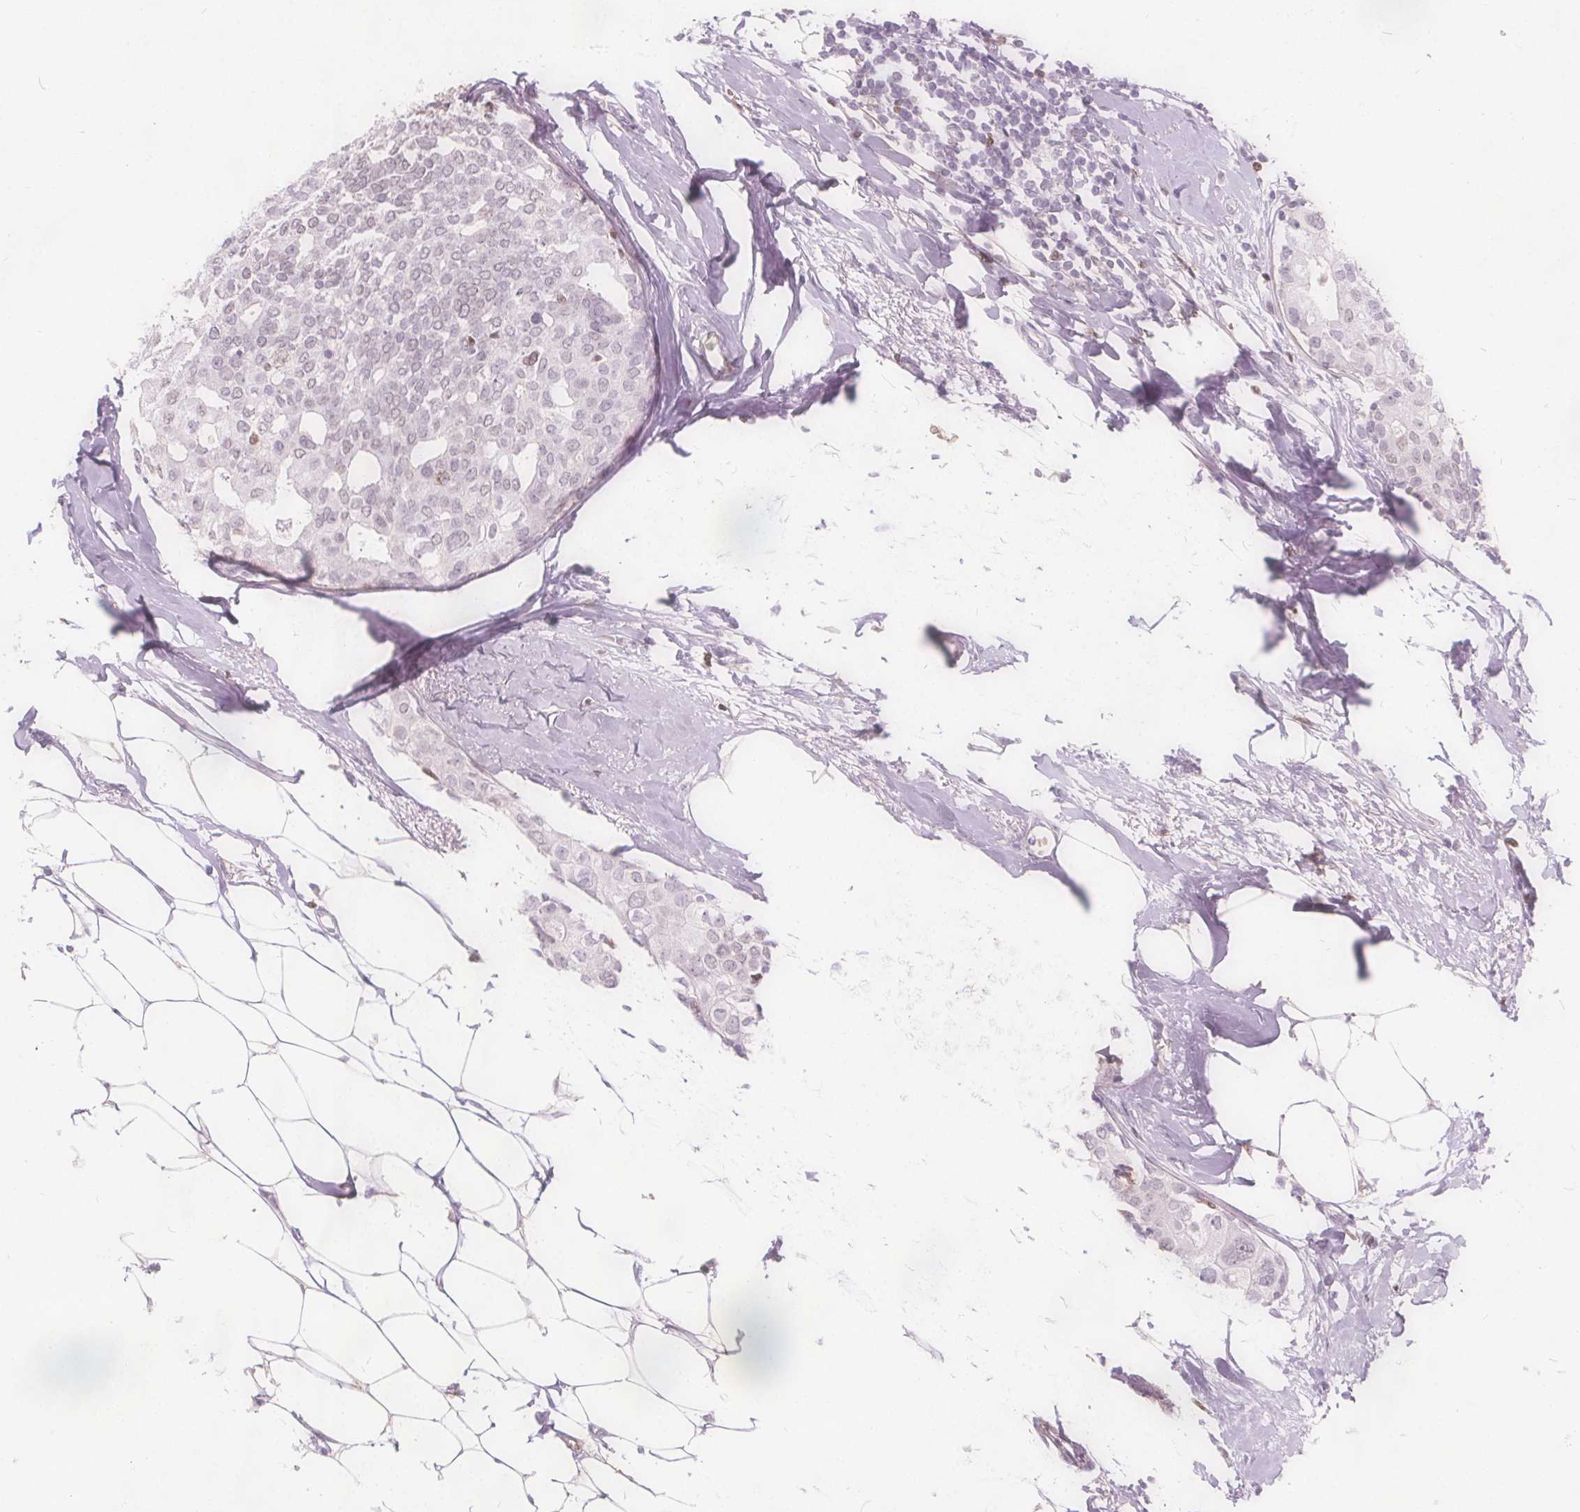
{"staining": {"intensity": "negative", "quantity": "none", "location": "none"}, "tissue": "breast cancer", "cell_type": "Tumor cells", "image_type": "cancer", "snomed": [{"axis": "morphology", "description": "Duct carcinoma"}, {"axis": "topography", "description": "Breast"}], "caption": "IHC micrograph of breast invasive ductal carcinoma stained for a protein (brown), which demonstrates no positivity in tumor cells.", "gene": "ISLR2", "patient": {"sex": "female", "age": 40}}